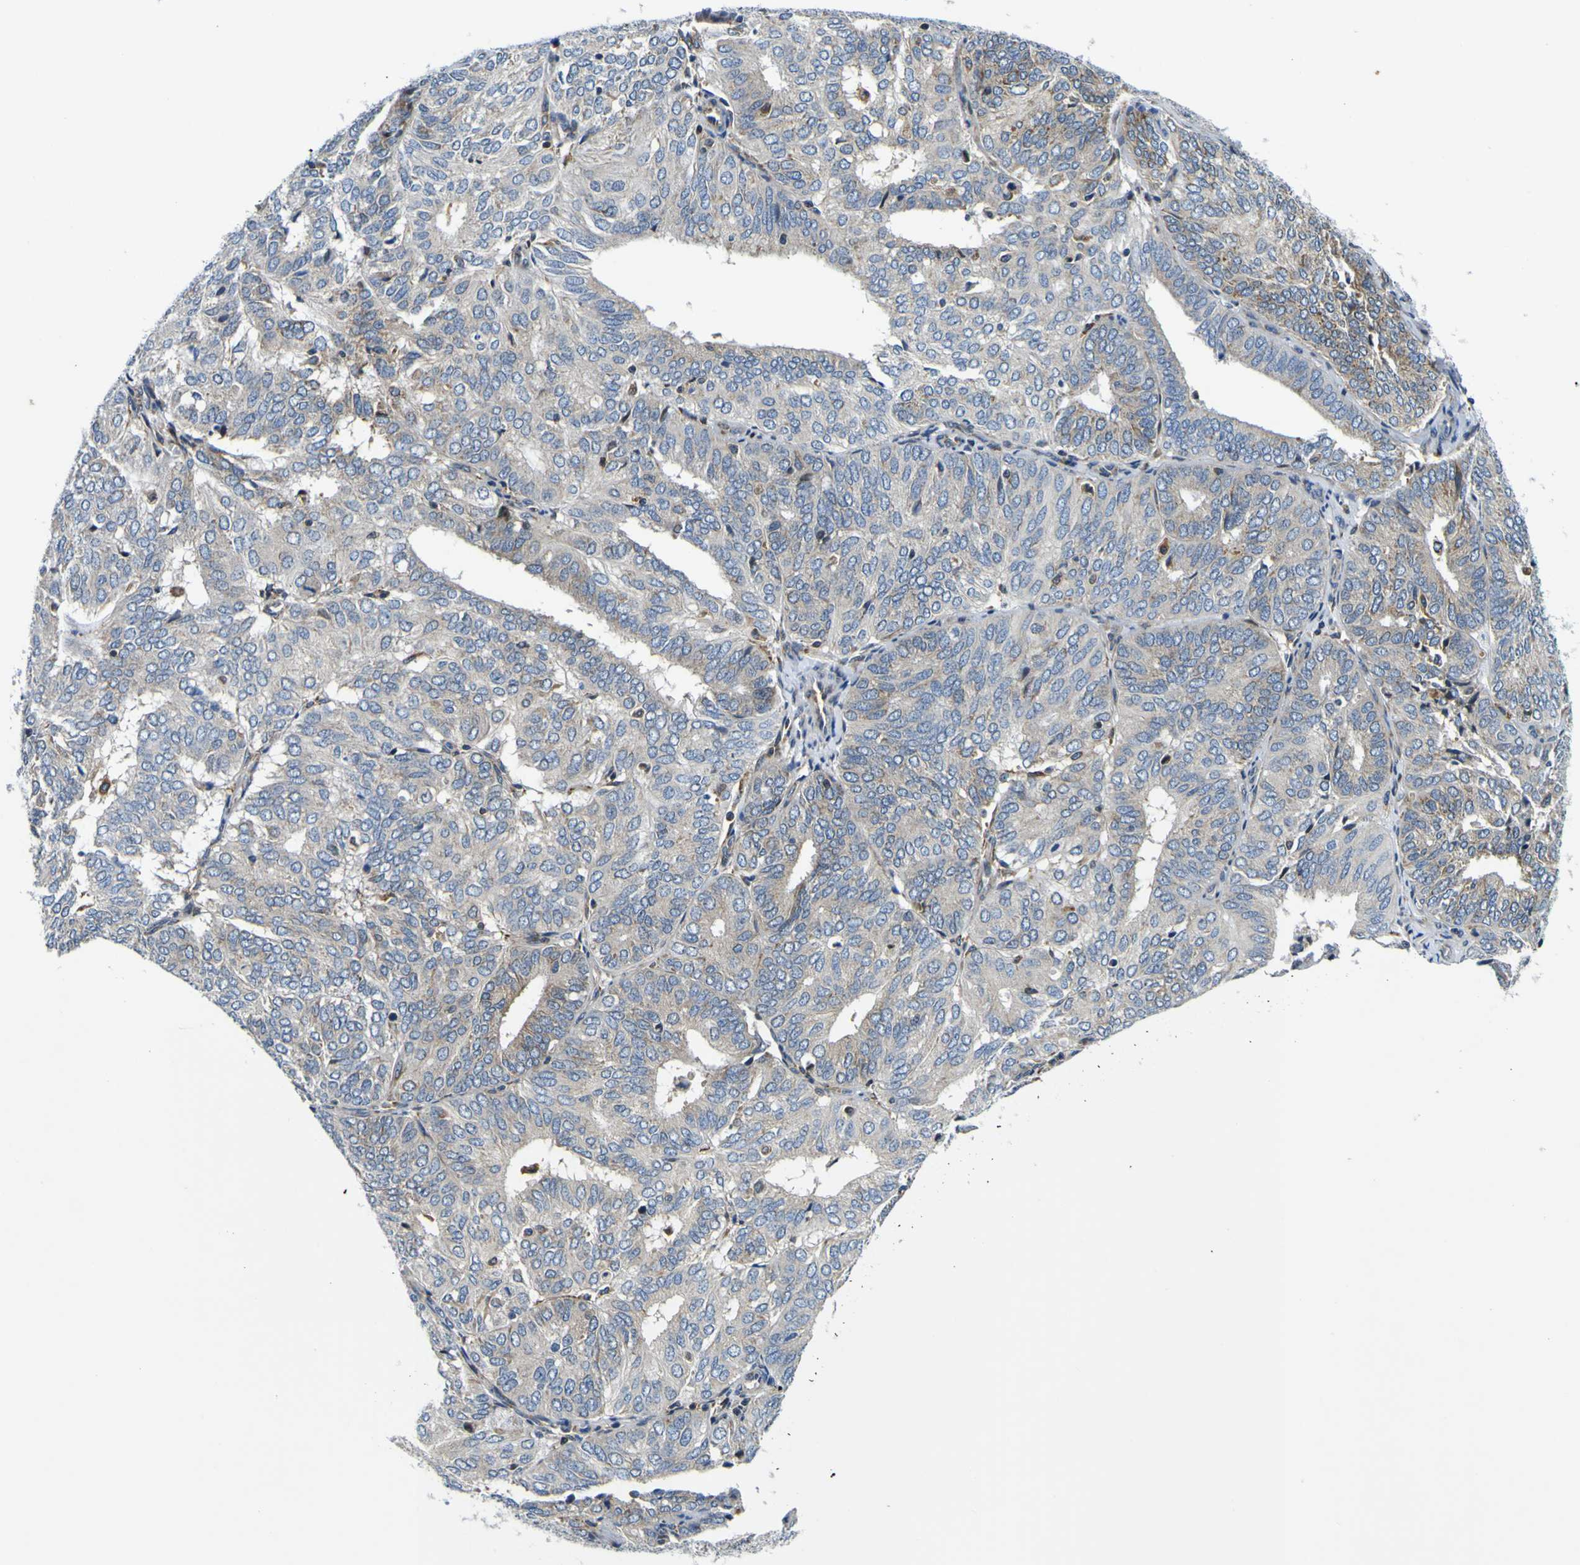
{"staining": {"intensity": "moderate", "quantity": "25%-75%", "location": "cytoplasmic/membranous"}, "tissue": "endometrial cancer", "cell_type": "Tumor cells", "image_type": "cancer", "snomed": [{"axis": "morphology", "description": "Adenocarcinoma, NOS"}, {"axis": "topography", "description": "Uterus"}], "caption": "Protein expression analysis of endometrial adenocarcinoma exhibits moderate cytoplasmic/membranous positivity in about 25%-75% of tumor cells.", "gene": "NLRP3", "patient": {"sex": "female", "age": 60}}